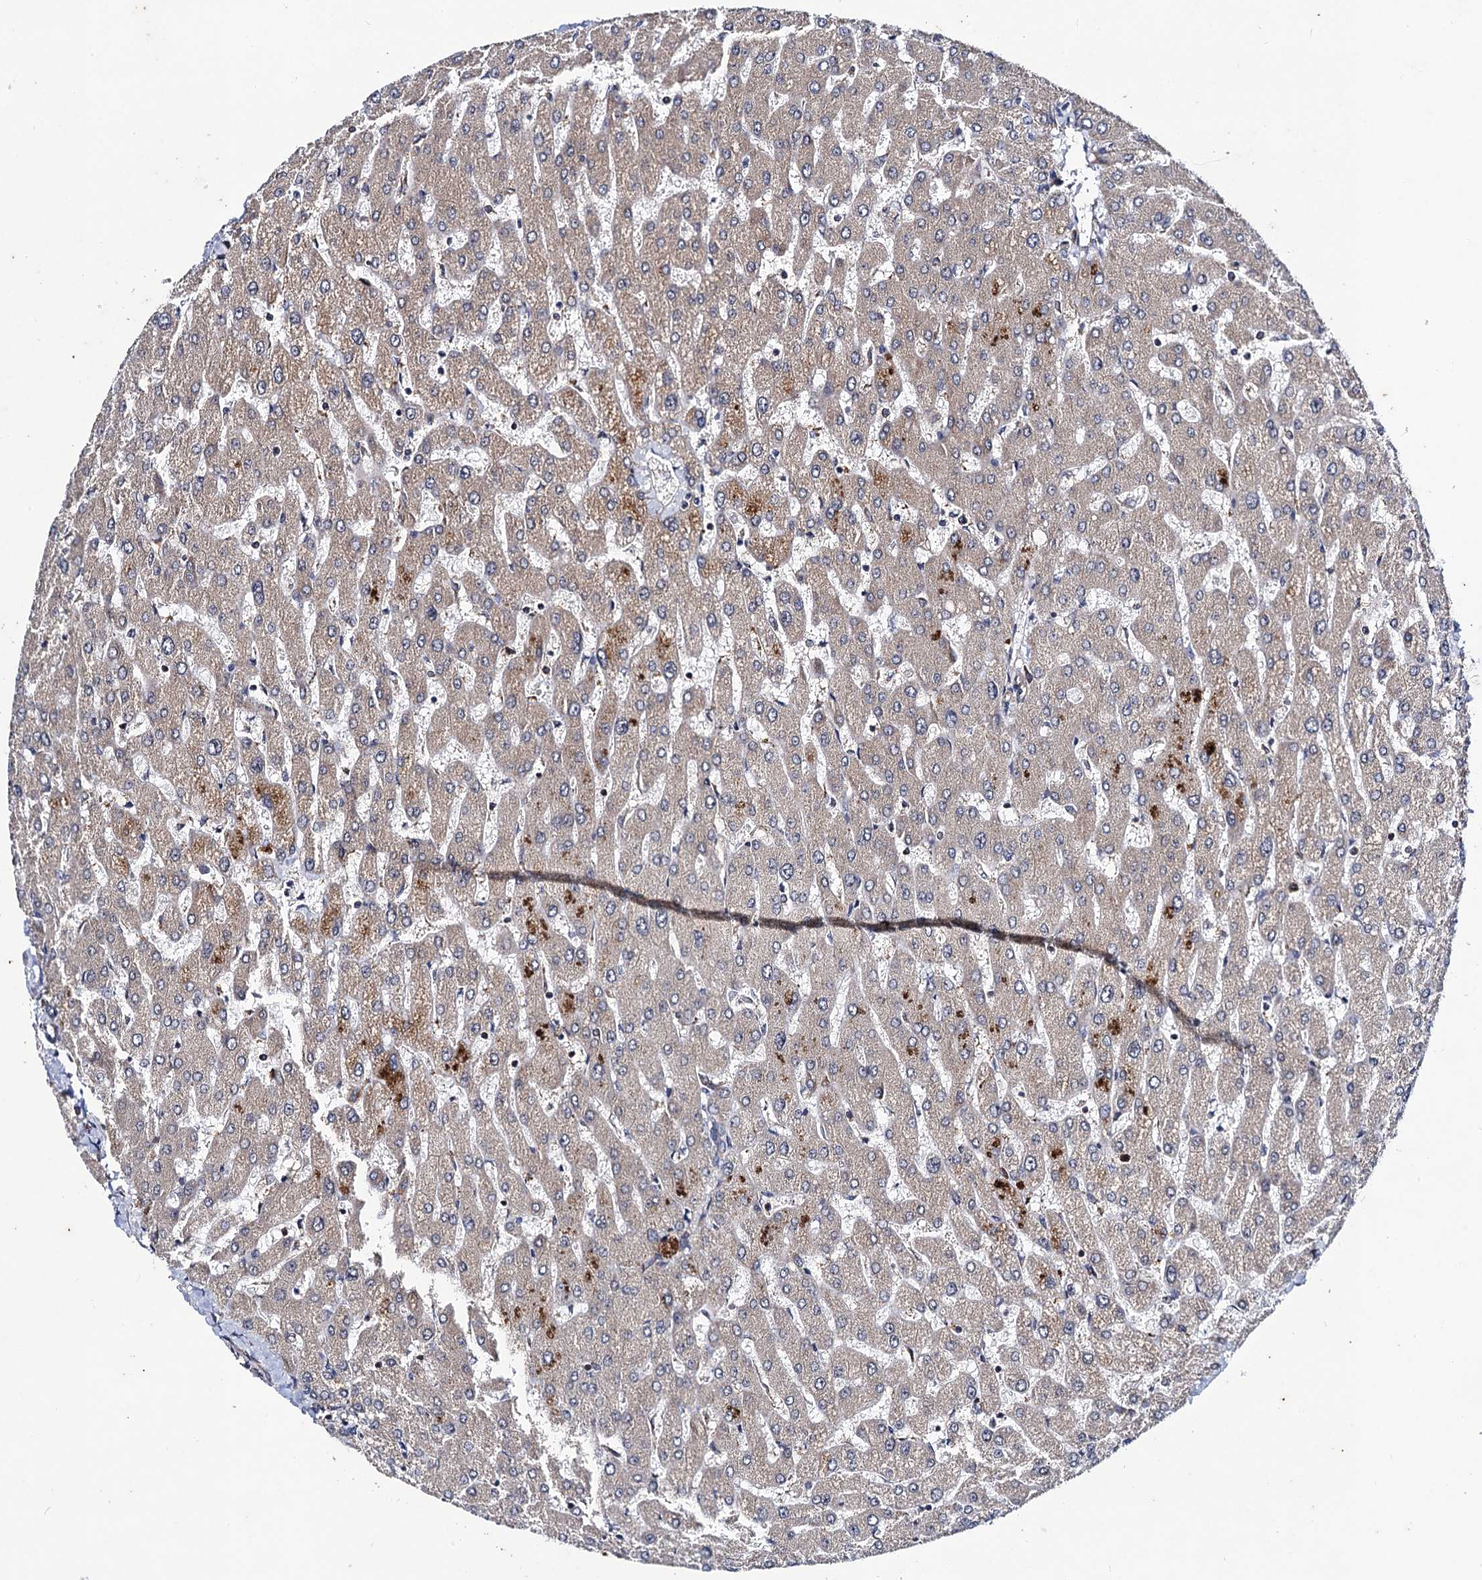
{"staining": {"intensity": "weak", "quantity": "<25%", "location": "cytoplasmic/membranous"}, "tissue": "liver", "cell_type": "Cholangiocytes", "image_type": "normal", "snomed": [{"axis": "morphology", "description": "Normal tissue, NOS"}, {"axis": "topography", "description": "Liver"}], "caption": "DAB (3,3'-diaminobenzidine) immunohistochemical staining of unremarkable human liver exhibits no significant expression in cholangiocytes.", "gene": "DYDC1", "patient": {"sex": "male", "age": 55}}